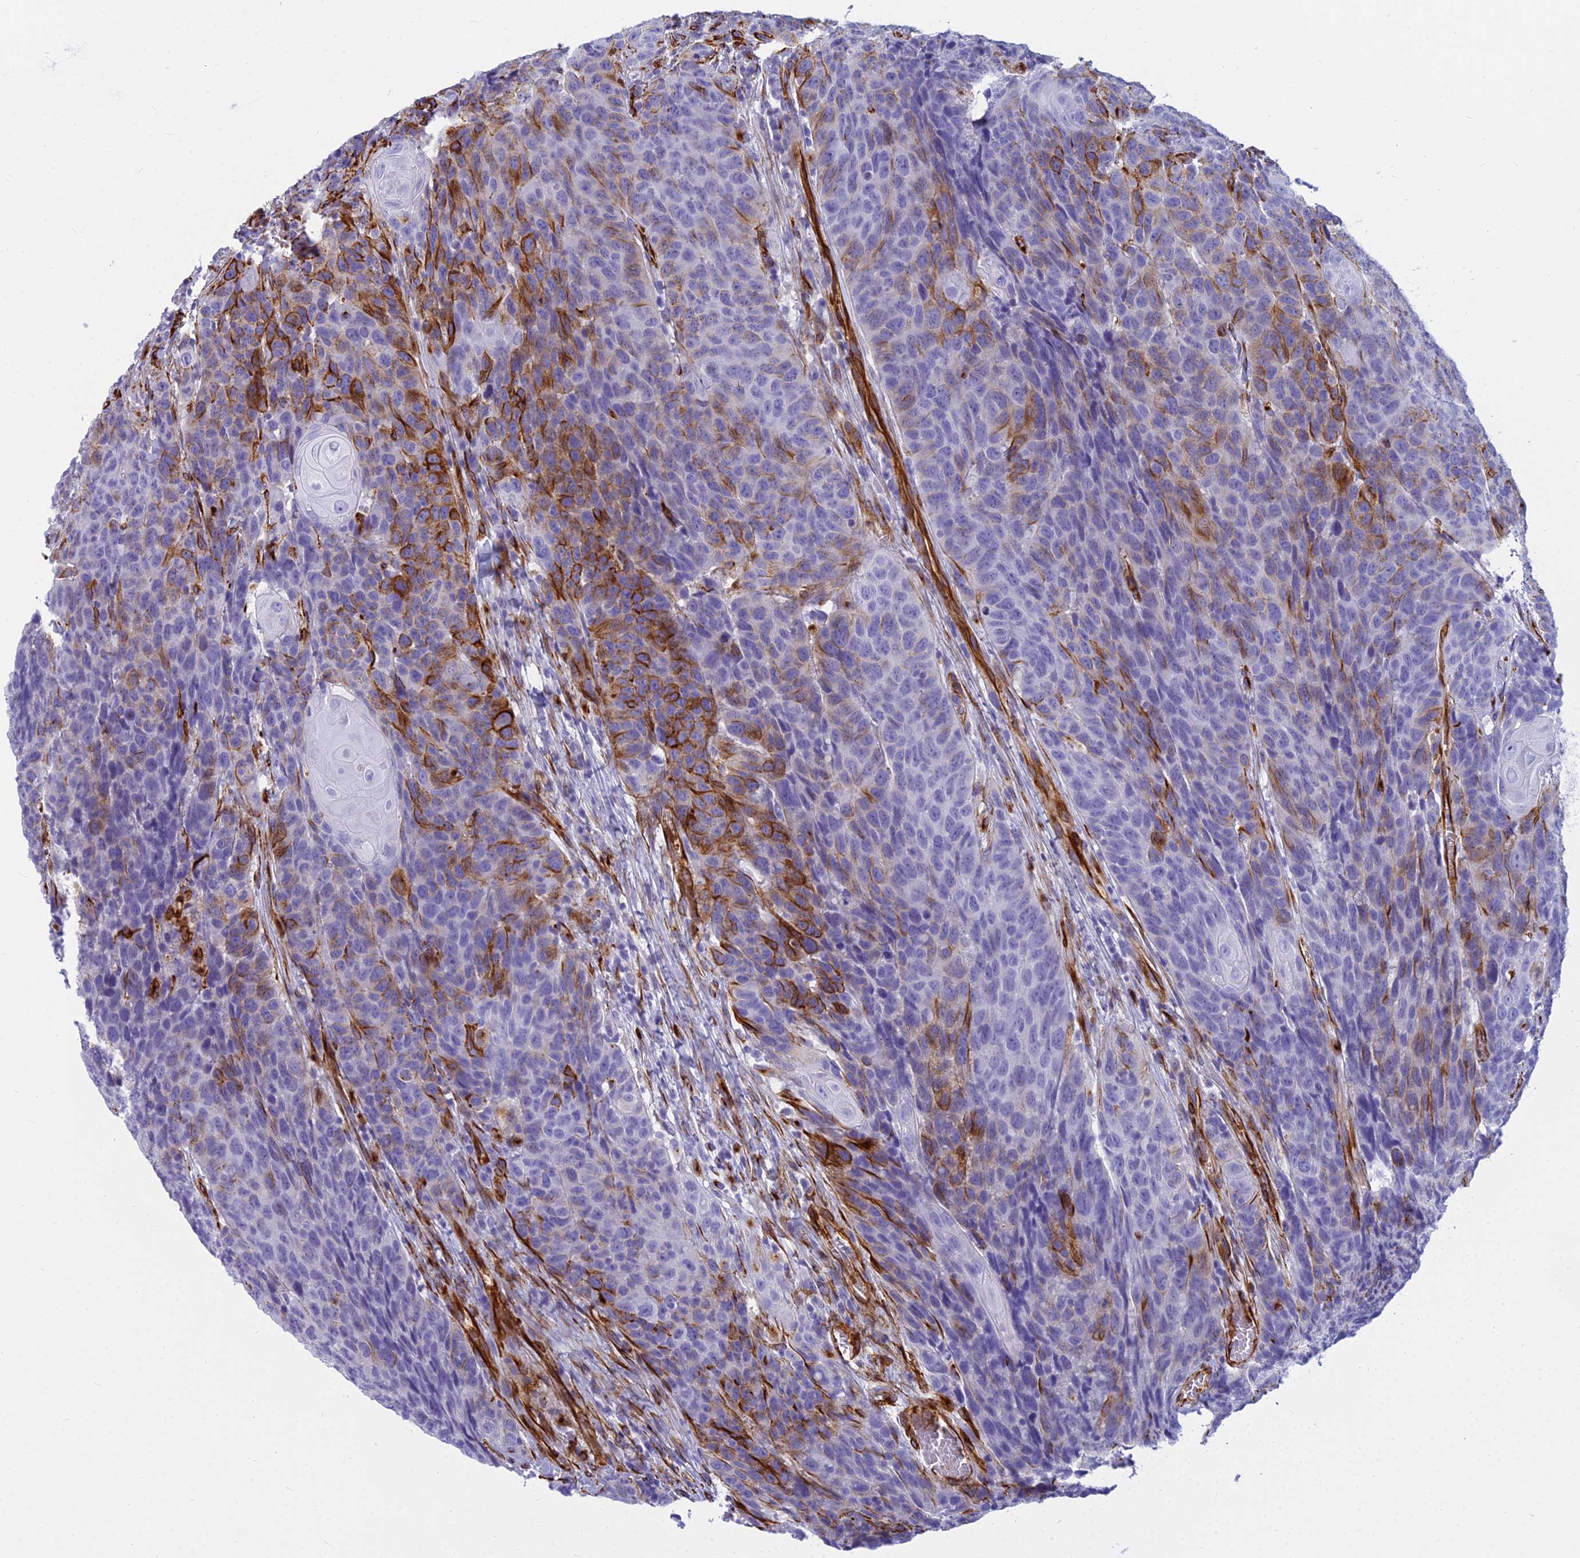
{"staining": {"intensity": "strong", "quantity": "25%-75%", "location": "cytoplasmic/membranous"}, "tissue": "head and neck cancer", "cell_type": "Tumor cells", "image_type": "cancer", "snomed": [{"axis": "morphology", "description": "Squamous cell carcinoma, NOS"}, {"axis": "topography", "description": "Head-Neck"}], "caption": "Head and neck squamous cell carcinoma was stained to show a protein in brown. There is high levels of strong cytoplasmic/membranous expression in about 25%-75% of tumor cells.", "gene": "EVI2A", "patient": {"sex": "male", "age": 66}}